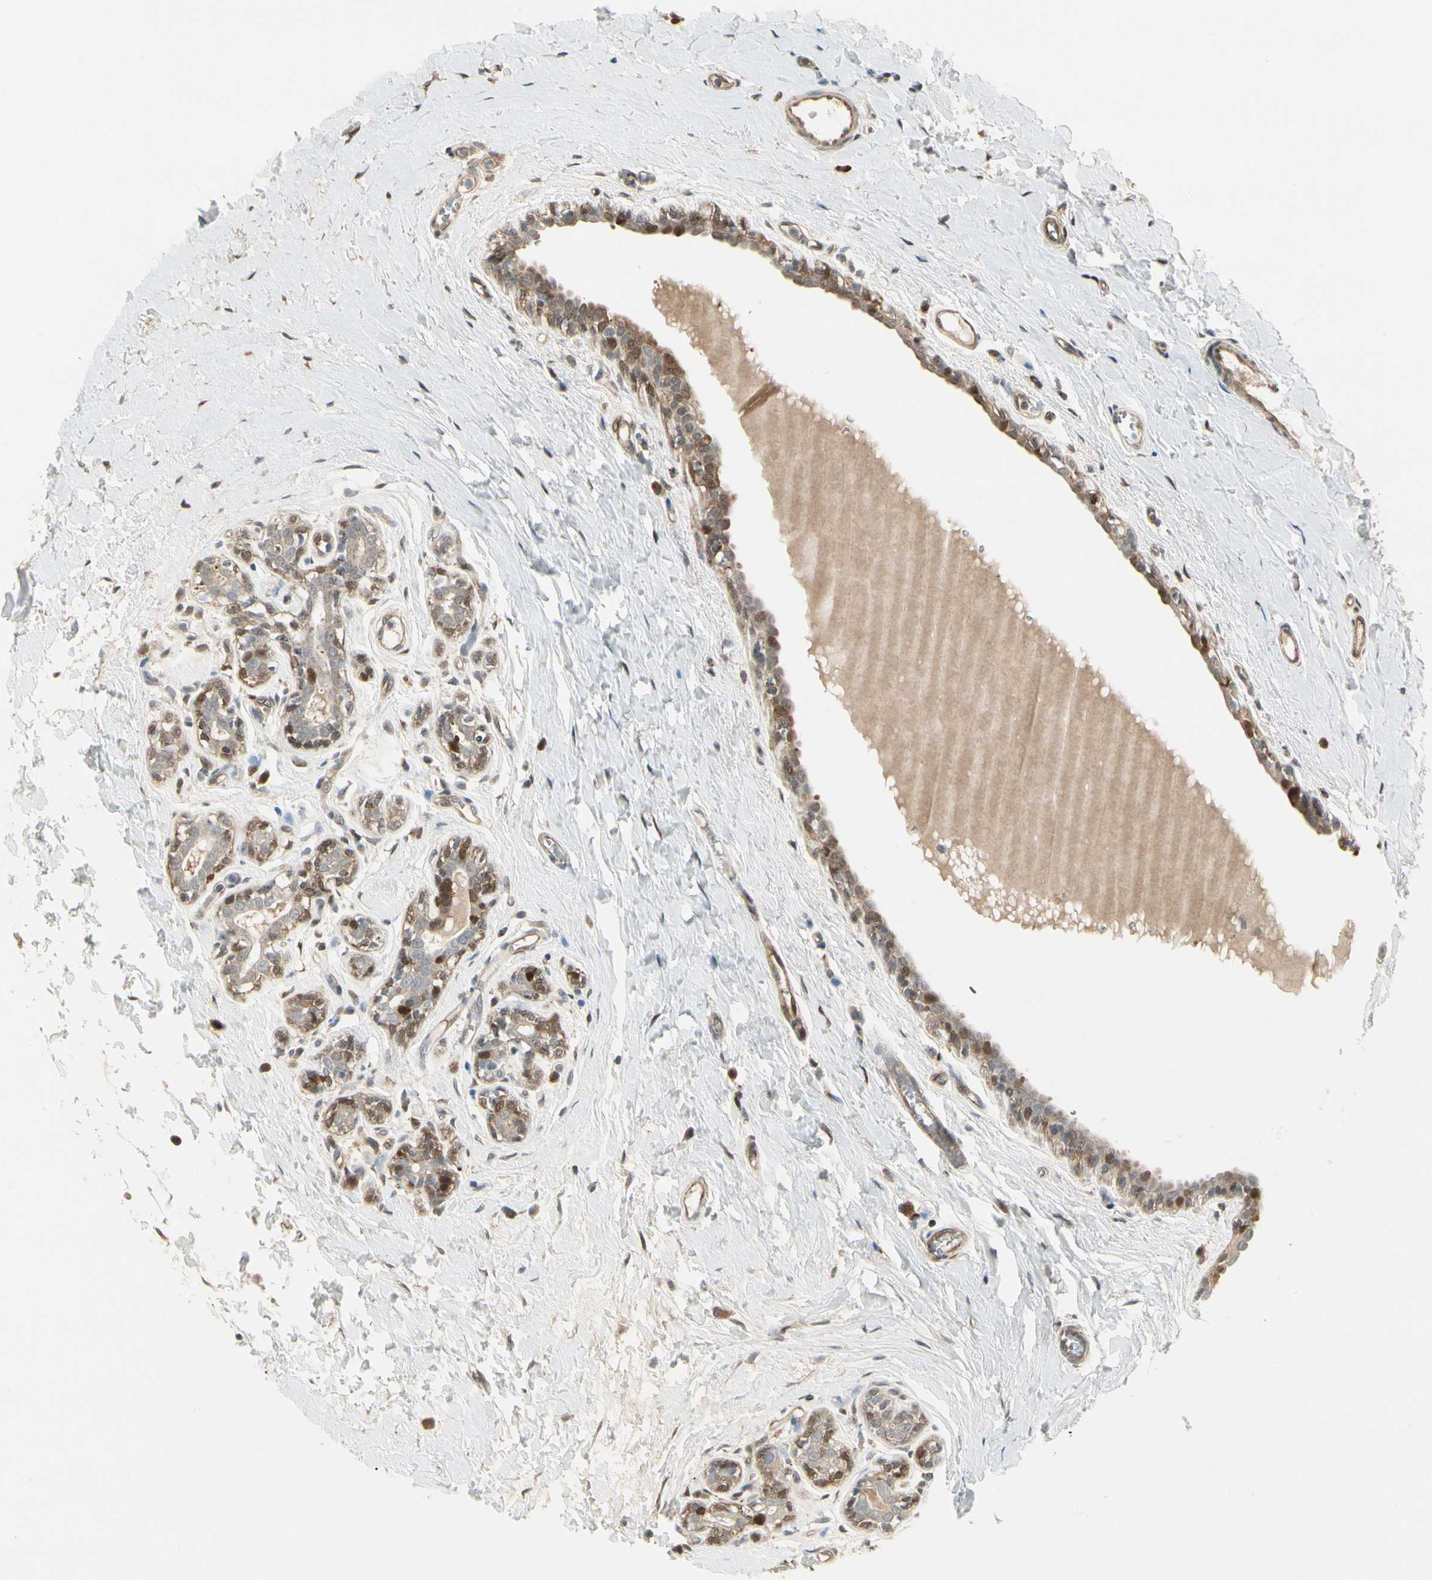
{"staining": {"intensity": "moderate", "quantity": ">75%", "location": "cytoplasmic/membranous,nuclear"}, "tissue": "breast cancer", "cell_type": "Tumor cells", "image_type": "cancer", "snomed": [{"axis": "morphology", "description": "Normal tissue, NOS"}, {"axis": "morphology", "description": "Duct carcinoma"}, {"axis": "topography", "description": "Breast"}], "caption": "This image displays breast infiltrating ductal carcinoma stained with immunohistochemistry (IHC) to label a protein in brown. The cytoplasmic/membranous and nuclear of tumor cells show moderate positivity for the protein. Nuclei are counter-stained blue.", "gene": "EVC", "patient": {"sex": "female", "age": 40}}